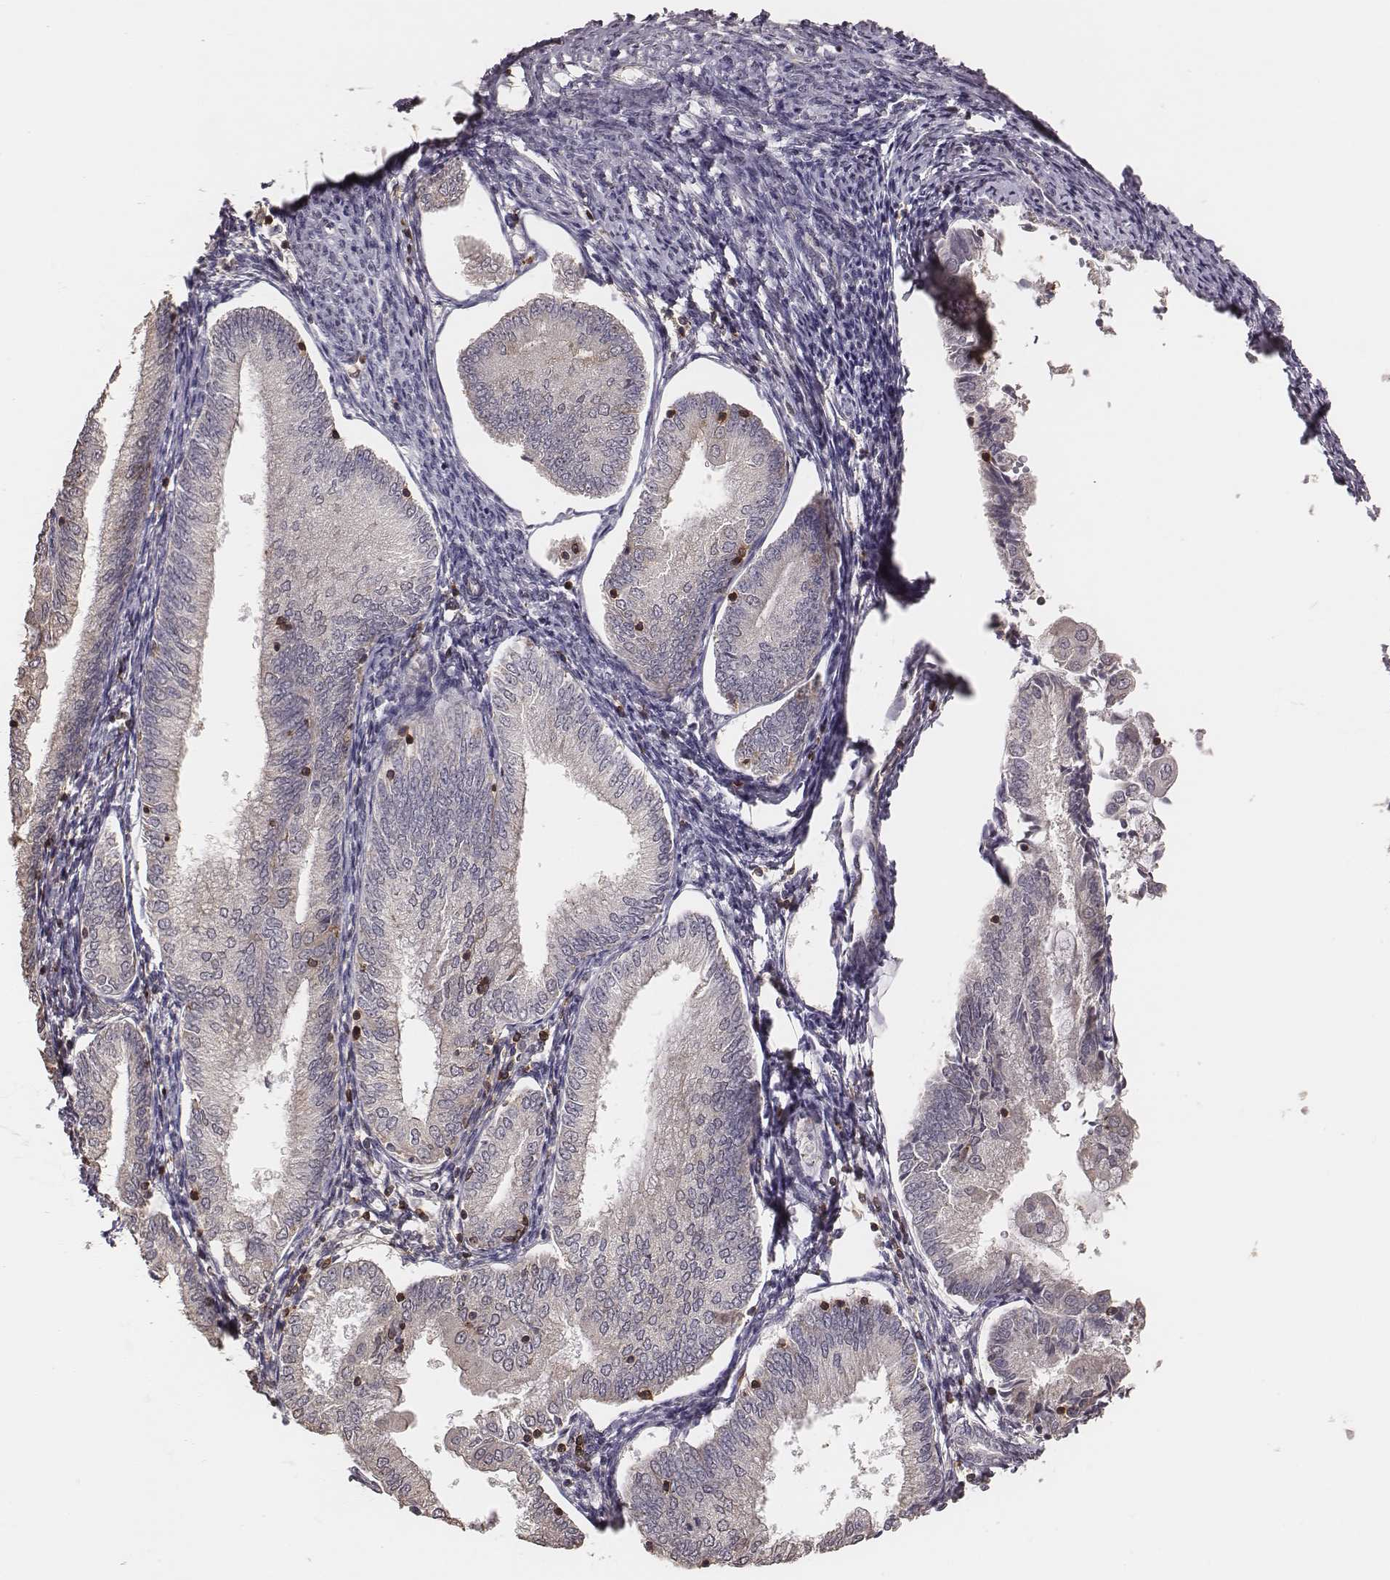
{"staining": {"intensity": "negative", "quantity": "none", "location": "none"}, "tissue": "endometrial cancer", "cell_type": "Tumor cells", "image_type": "cancer", "snomed": [{"axis": "morphology", "description": "Adenocarcinoma, NOS"}, {"axis": "topography", "description": "Endometrium"}], "caption": "Photomicrograph shows no significant protein staining in tumor cells of endometrial adenocarcinoma.", "gene": "PILRA", "patient": {"sex": "female", "age": 55}}